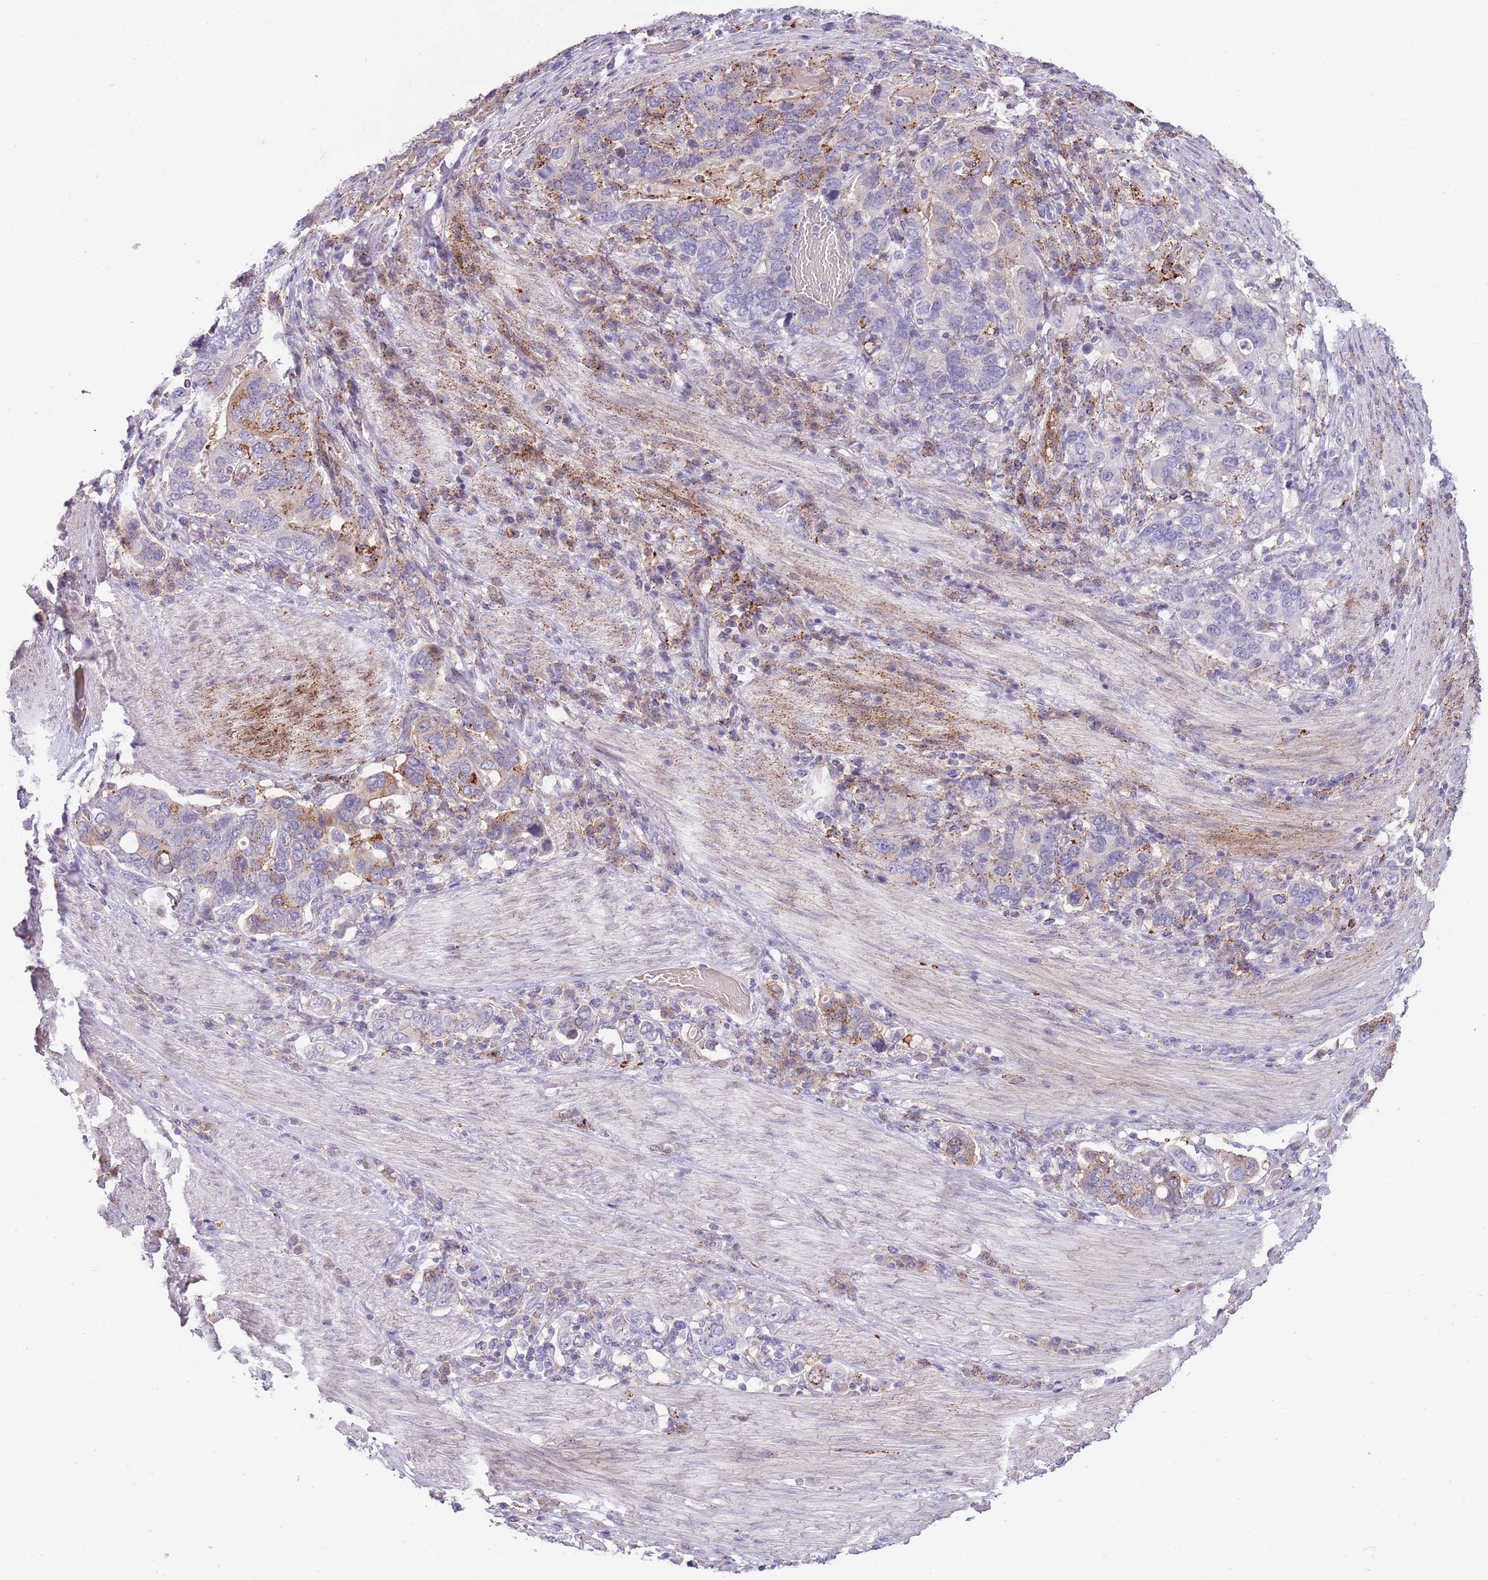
{"staining": {"intensity": "moderate", "quantity": "<25%", "location": "cytoplasmic/membranous"}, "tissue": "stomach cancer", "cell_type": "Tumor cells", "image_type": "cancer", "snomed": [{"axis": "morphology", "description": "Adenocarcinoma, NOS"}, {"axis": "topography", "description": "Stomach, upper"}, {"axis": "topography", "description": "Stomach"}], "caption": "An image of stomach adenocarcinoma stained for a protein shows moderate cytoplasmic/membranous brown staining in tumor cells.", "gene": "ABHD17A", "patient": {"sex": "male", "age": 62}}